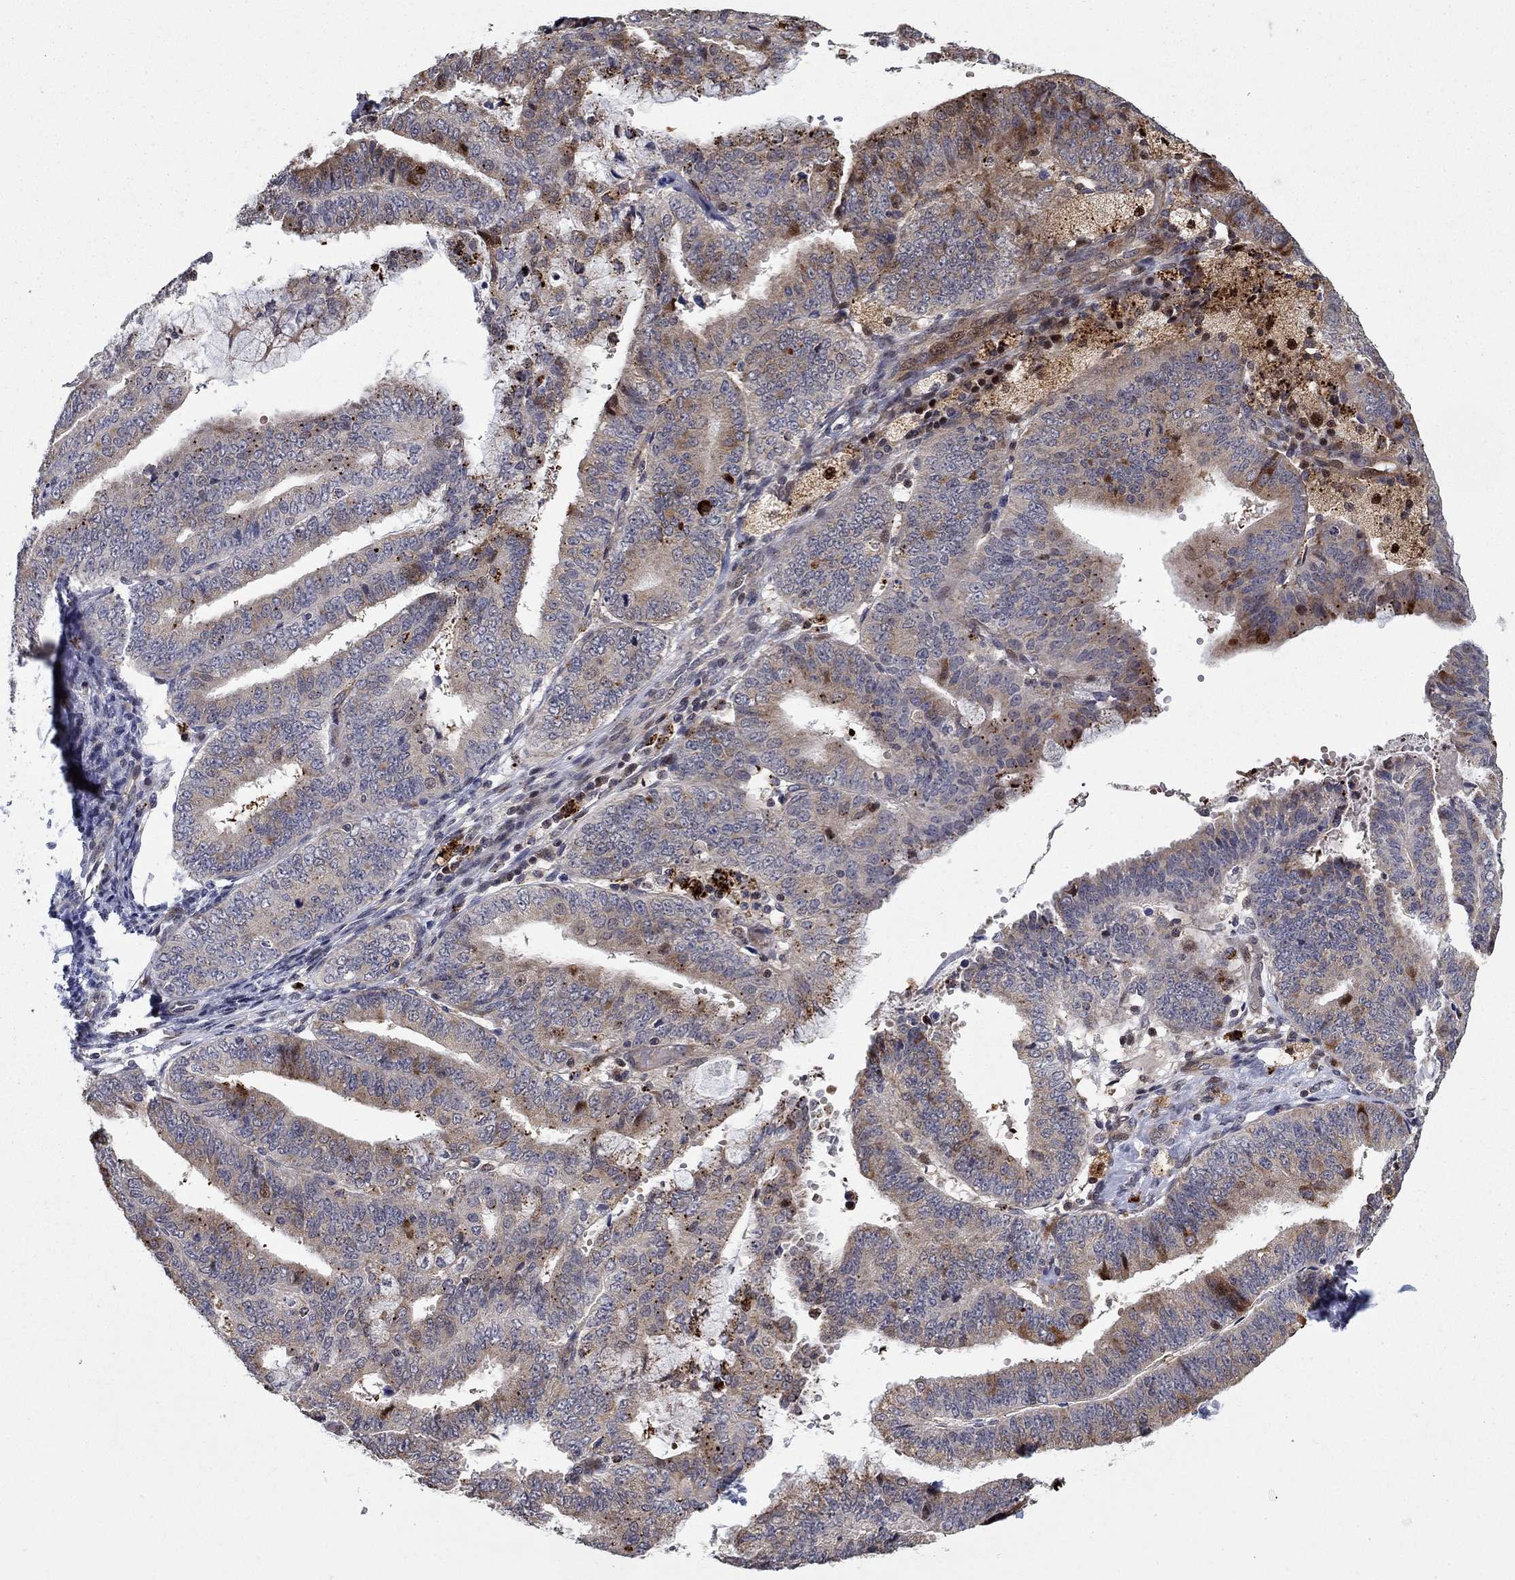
{"staining": {"intensity": "moderate", "quantity": "<25%", "location": "cytoplasmic/membranous"}, "tissue": "endometrial cancer", "cell_type": "Tumor cells", "image_type": "cancer", "snomed": [{"axis": "morphology", "description": "Adenocarcinoma, NOS"}, {"axis": "topography", "description": "Endometrium"}], "caption": "Tumor cells display low levels of moderate cytoplasmic/membranous expression in approximately <25% of cells in human endometrial adenocarcinoma.", "gene": "LPCAT4", "patient": {"sex": "female", "age": 63}}